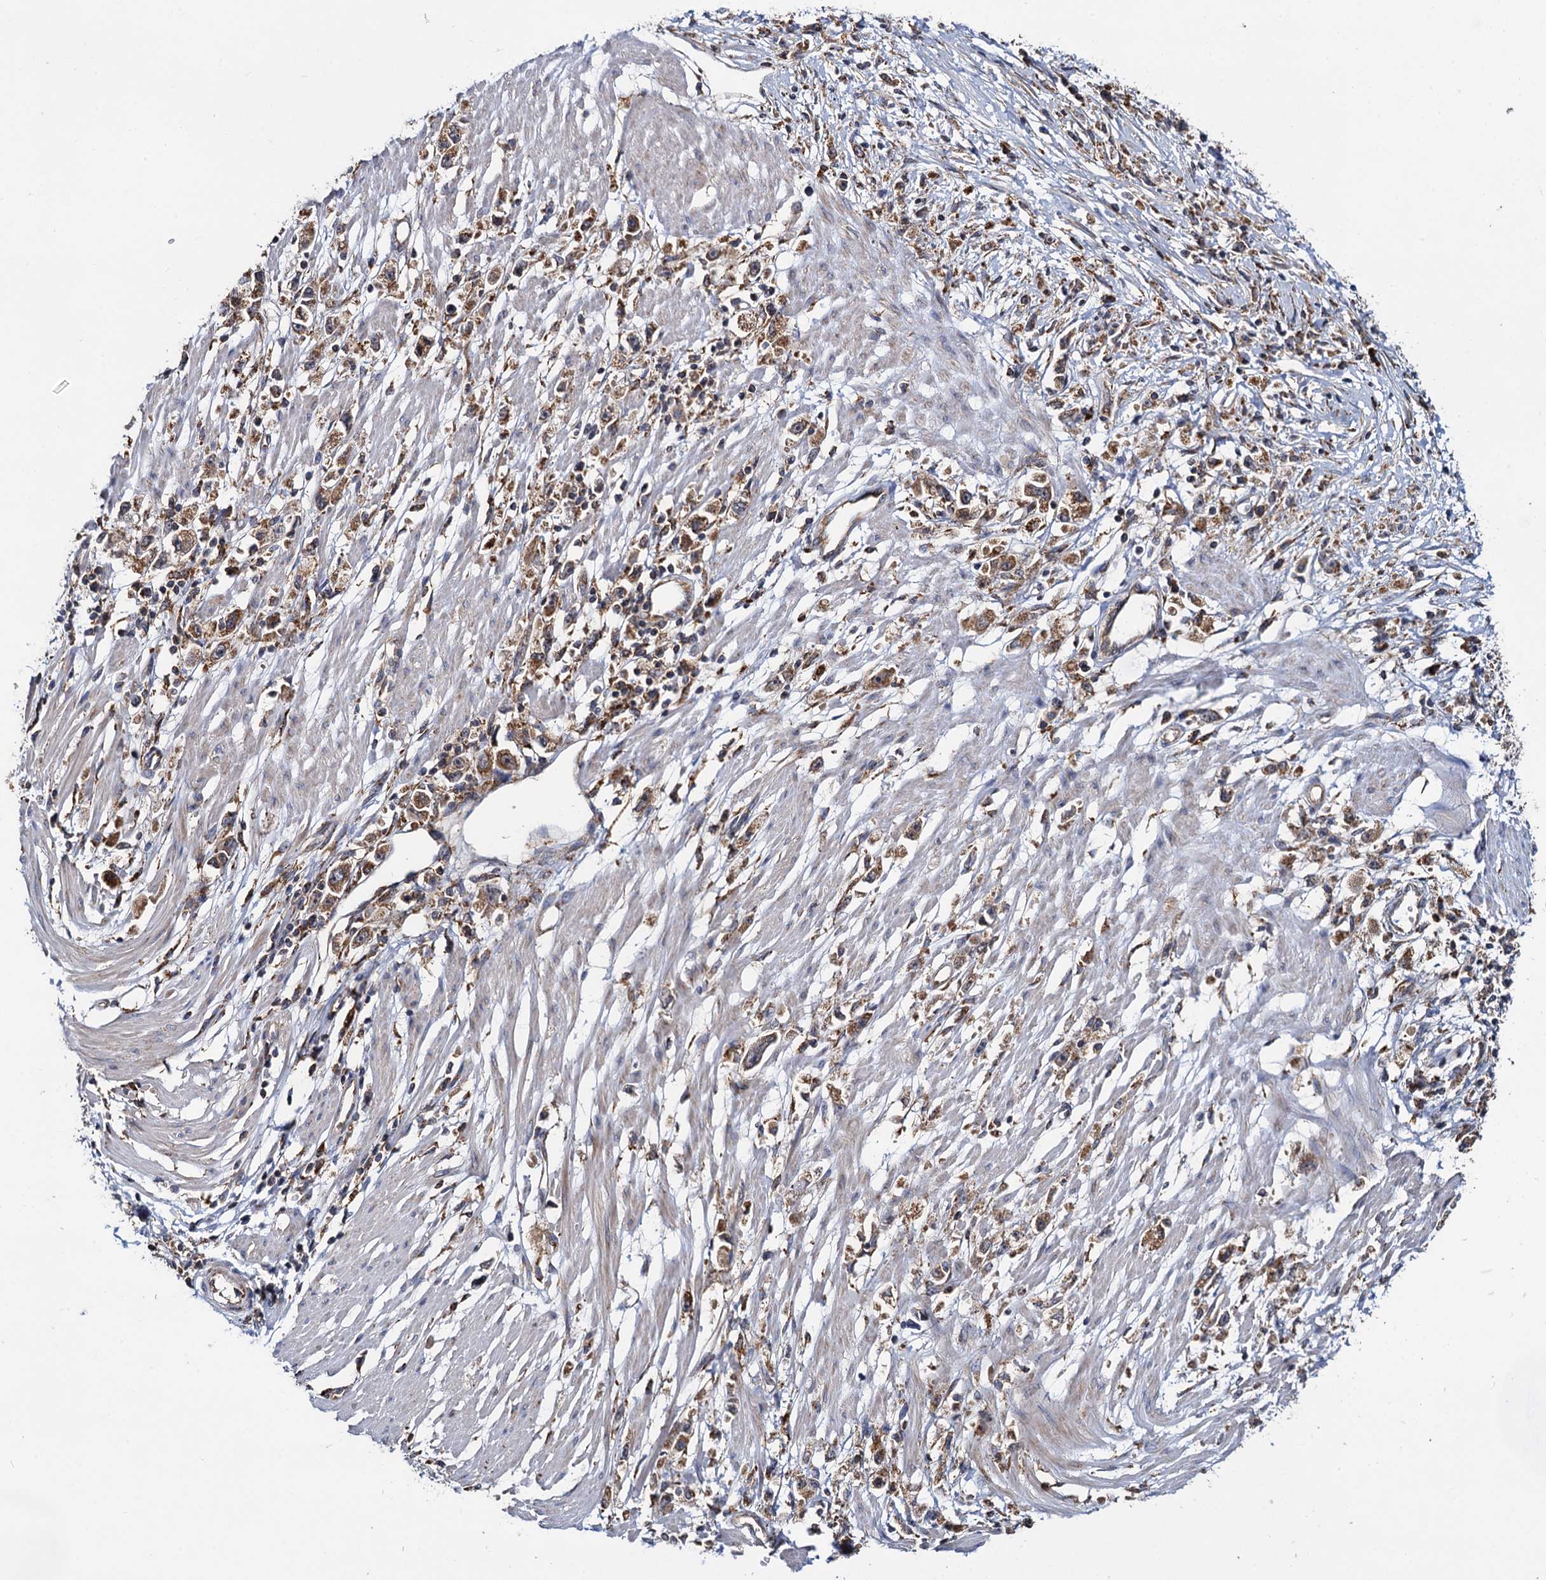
{"staining": {"intensity": "moderate", "quantity": ">75%", "location": "cytoplasmic/membranous"}, "tissue": "stomach cancer", "cell_type": "Tumor cells", "image_type": "cancer", "snomed": [{"axis": "morphology", "description": "Adenocarcinoma, NOS"}, {"axis": "topography", "description": "Stomach"}], "caption": "The histopathology image shows staining of stomach cancer, revealing moderate cytoplasmic/membranous protein positivity (brown color) within tumor cells.", "gene": "UFM1", "patient": {"sex": "female", "age": 59}}